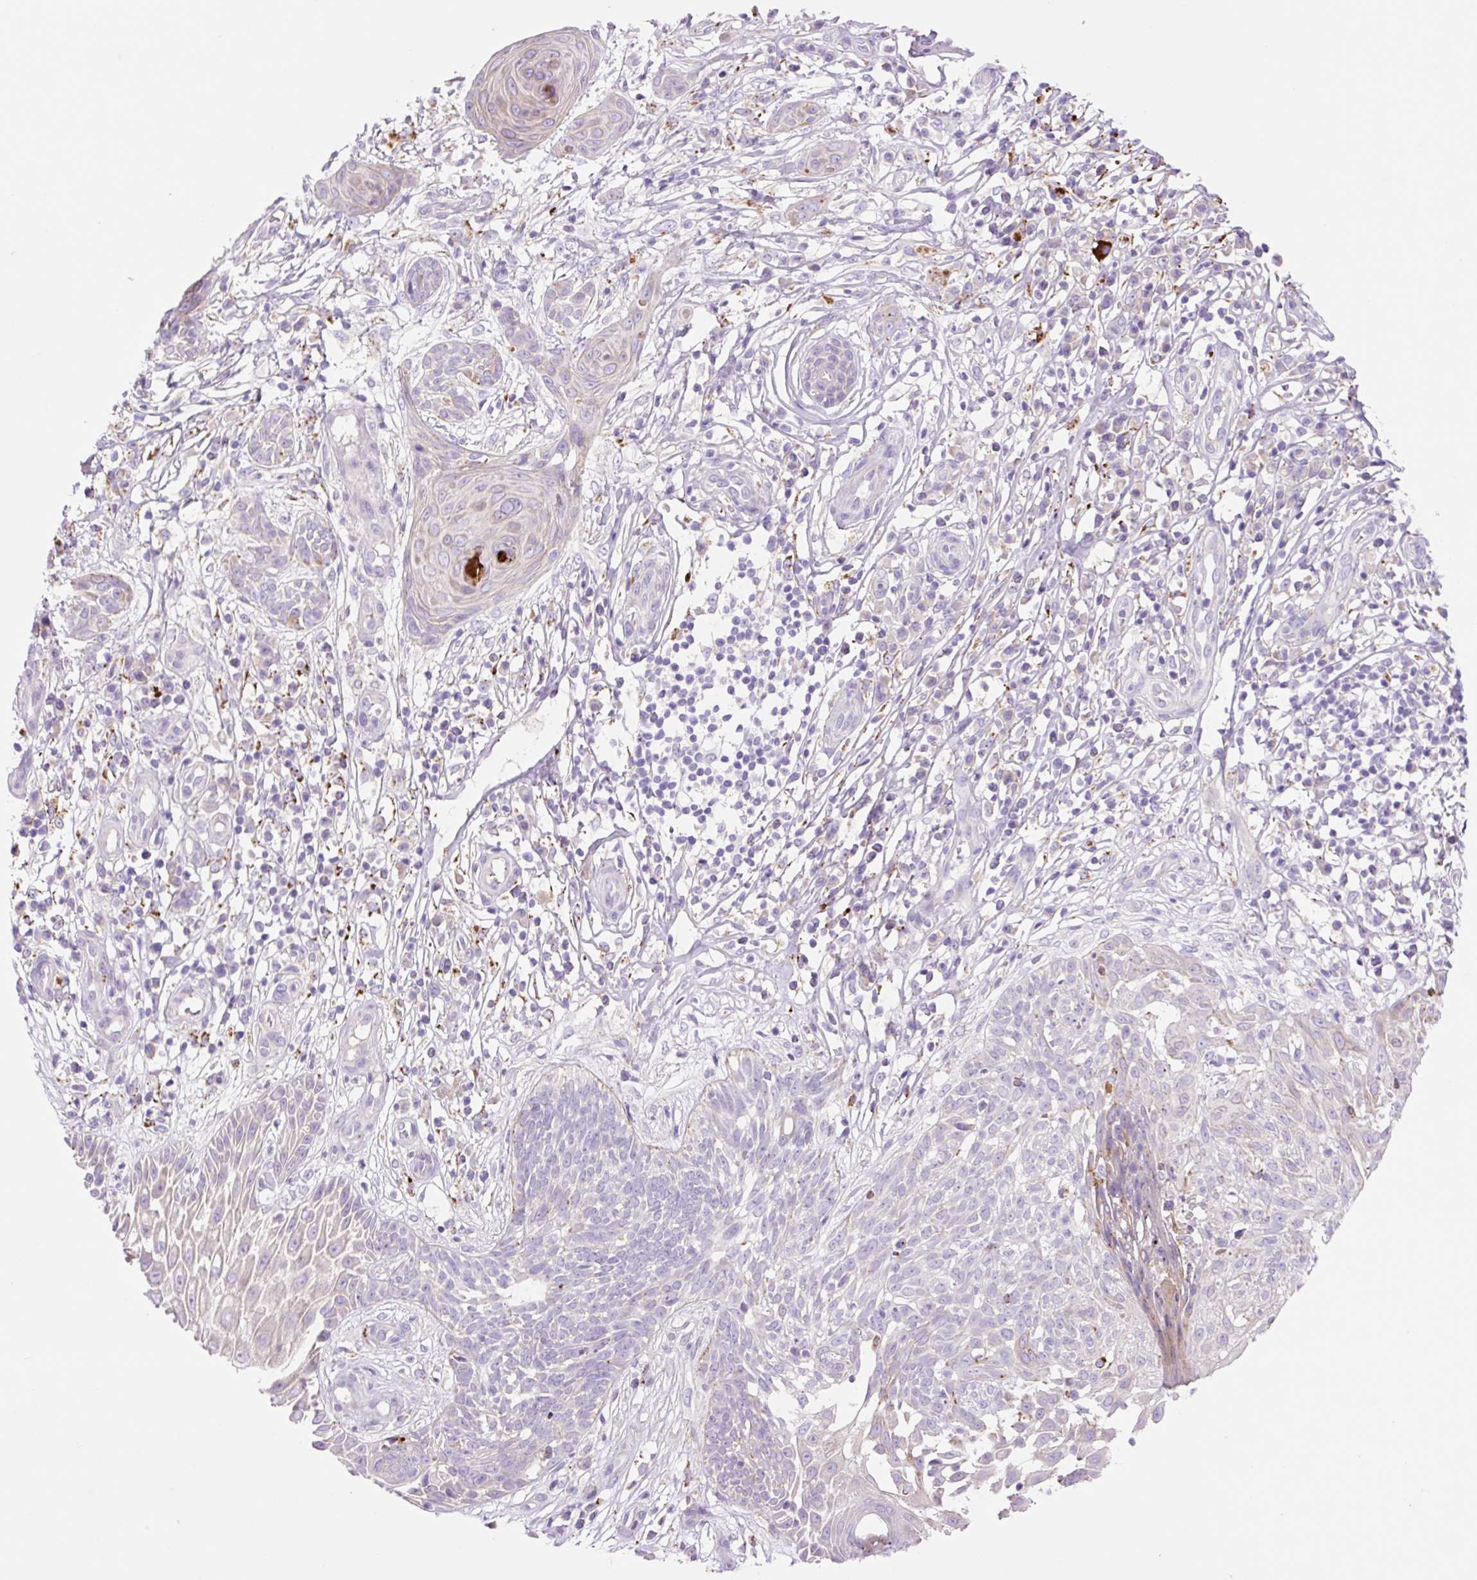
{"staining": {"intensity": "negative", "quantity": "none", "location": "none"}, "tissue": "skin cancer", "cell_type": "Tumor cells", "image_type": "cancer", "snomed": [{"axis": "morphology", "description": "Basal cell carcinoma"}, {"axis": "topography", "description": "Skin"}, {"axis": "topography", "description": "Skin, foot"}], "caption": "IHC image of human skin basal cell carcinoma stained for a protein (brown), which shows no staining in tumor cells.", "gene": "HEXA", "patient": {"sex": "female", "age": 86}}